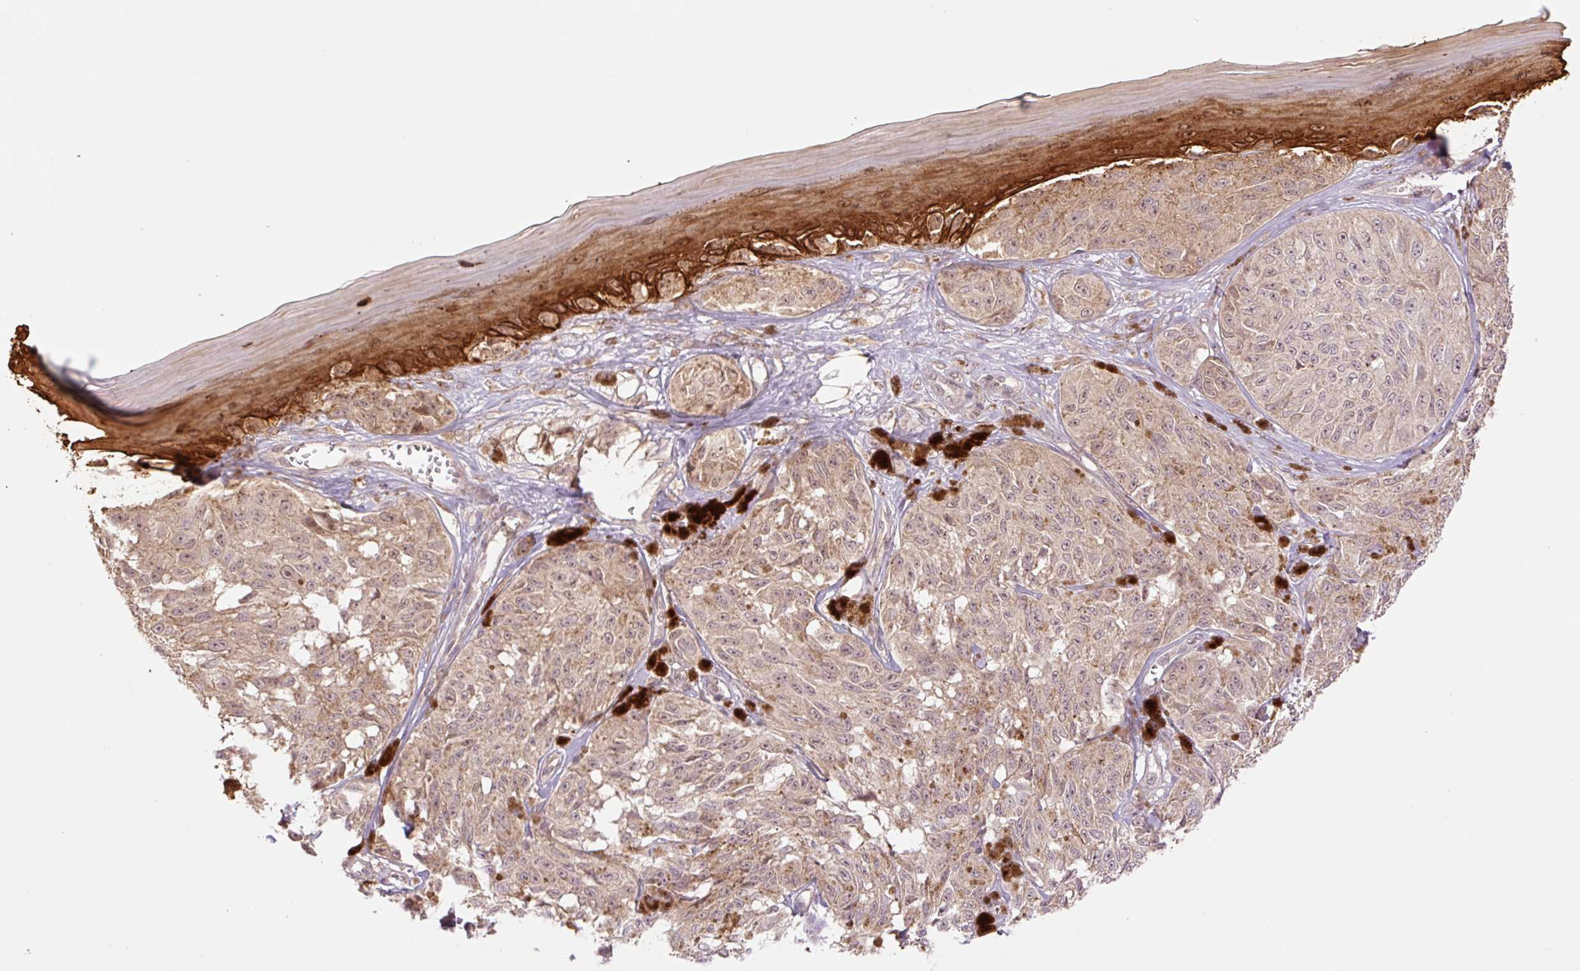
{"staining": {"intensity": "weak", "quantity": ">75%", "location": "cytoplasmic/membranous"}, "tissue": "melanoma", "cell_type": "Tumor cells", "image_type": "cancer", "snomed": [{"axis": "morphology", "description": "Malignant melanoma, NOS"}, {"axis": "topography", "description": "Skin"}], "caption": "The histopathology image shows a brown stain indicating the presence of a protein in the cytoplasmic/membranous of tumor cells in melanoma.", "gene": "YJU2B", "patient": {"sex": "male", "age": 68}}